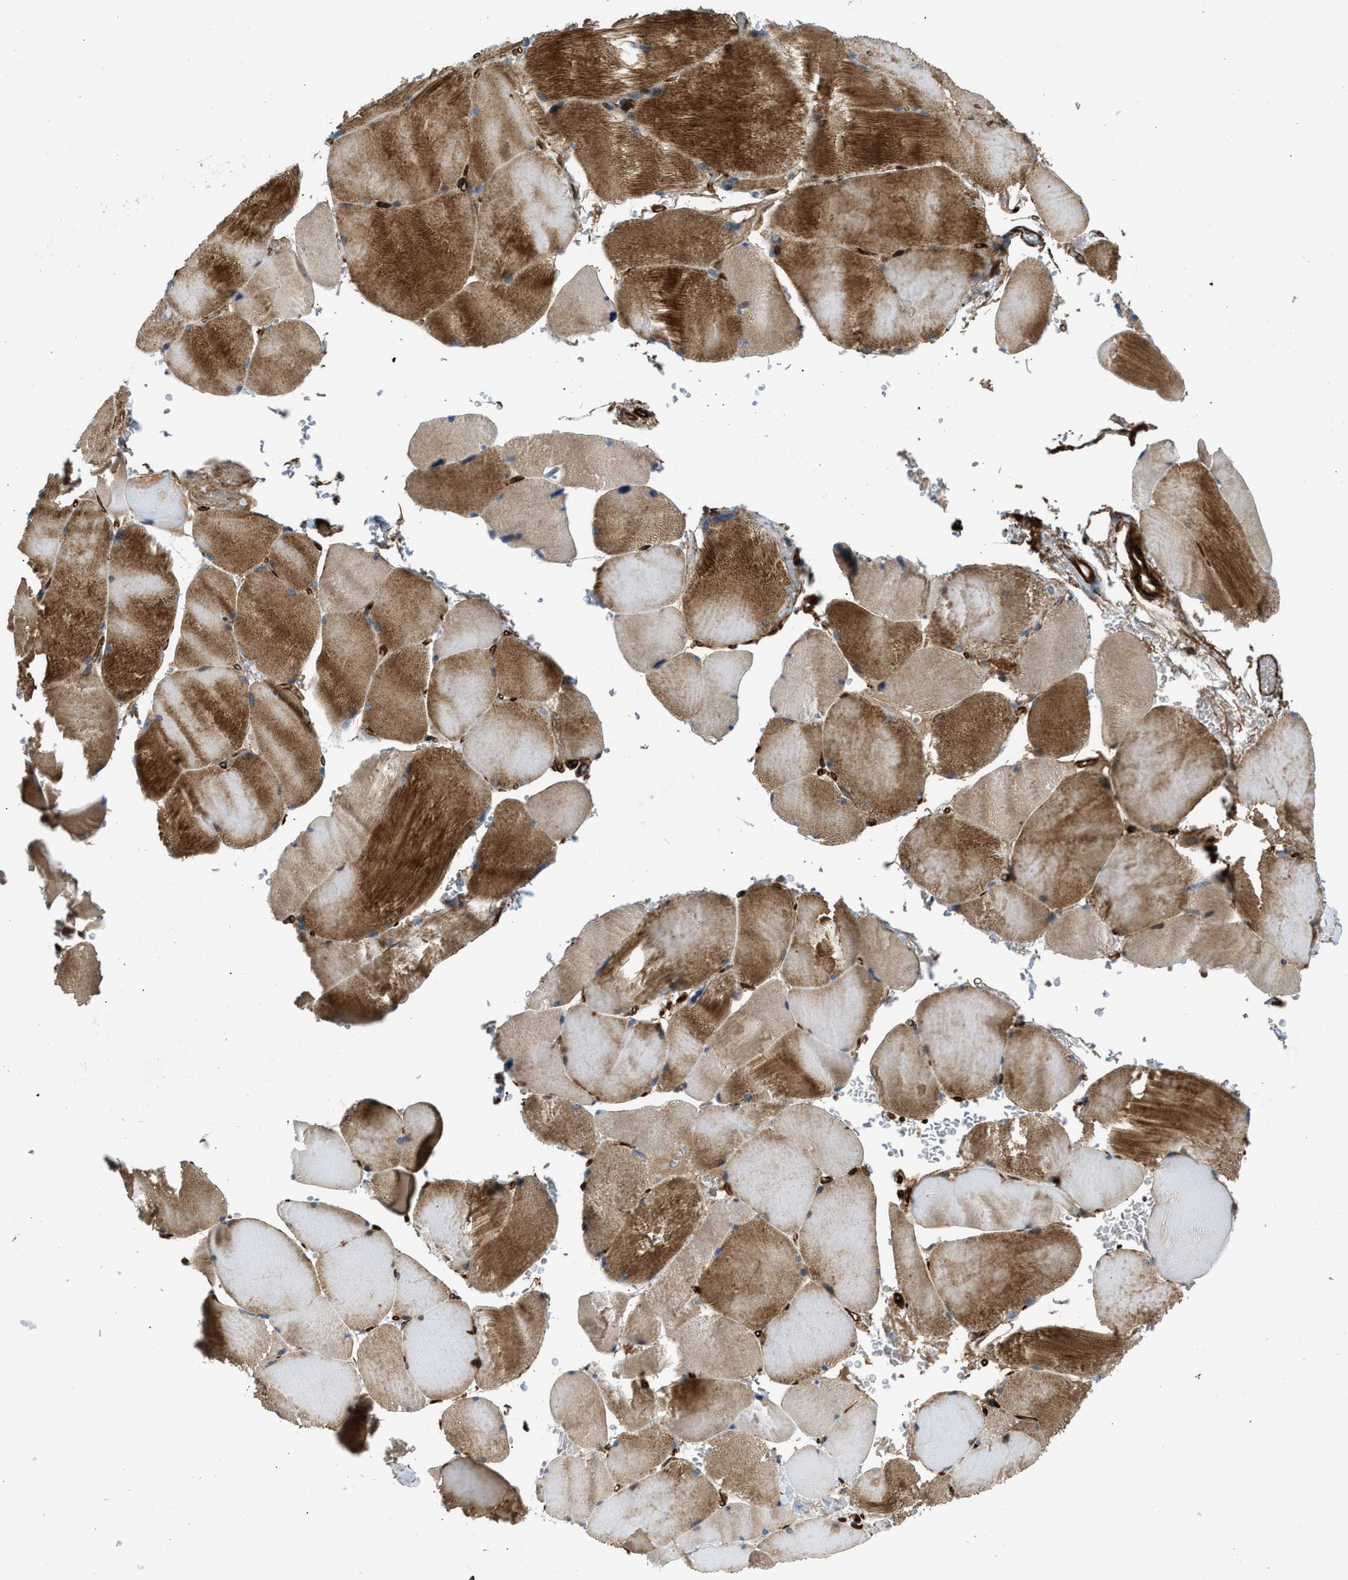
{"staining": {"intensity": "moderate", "quantity": ">75%", "location": "cytoplasmic/membranous"}, "tissue": "skeletal muscle", "cell_type": "Myocytes", "image_type": "normal", "snomed": [{"axis": "morphology", "description": "Normal tissue, NOS"}, {"axis": "topography", "description": "Skin"}, {"axis": "topography", "description": "Skeletal muscle"}], "caption": "Human skeletal muscle stained with a protein marker displays moderate staining in myocytes.", "gene": "NYNRIN", "patient": {"sex": "male", "age": 83}}